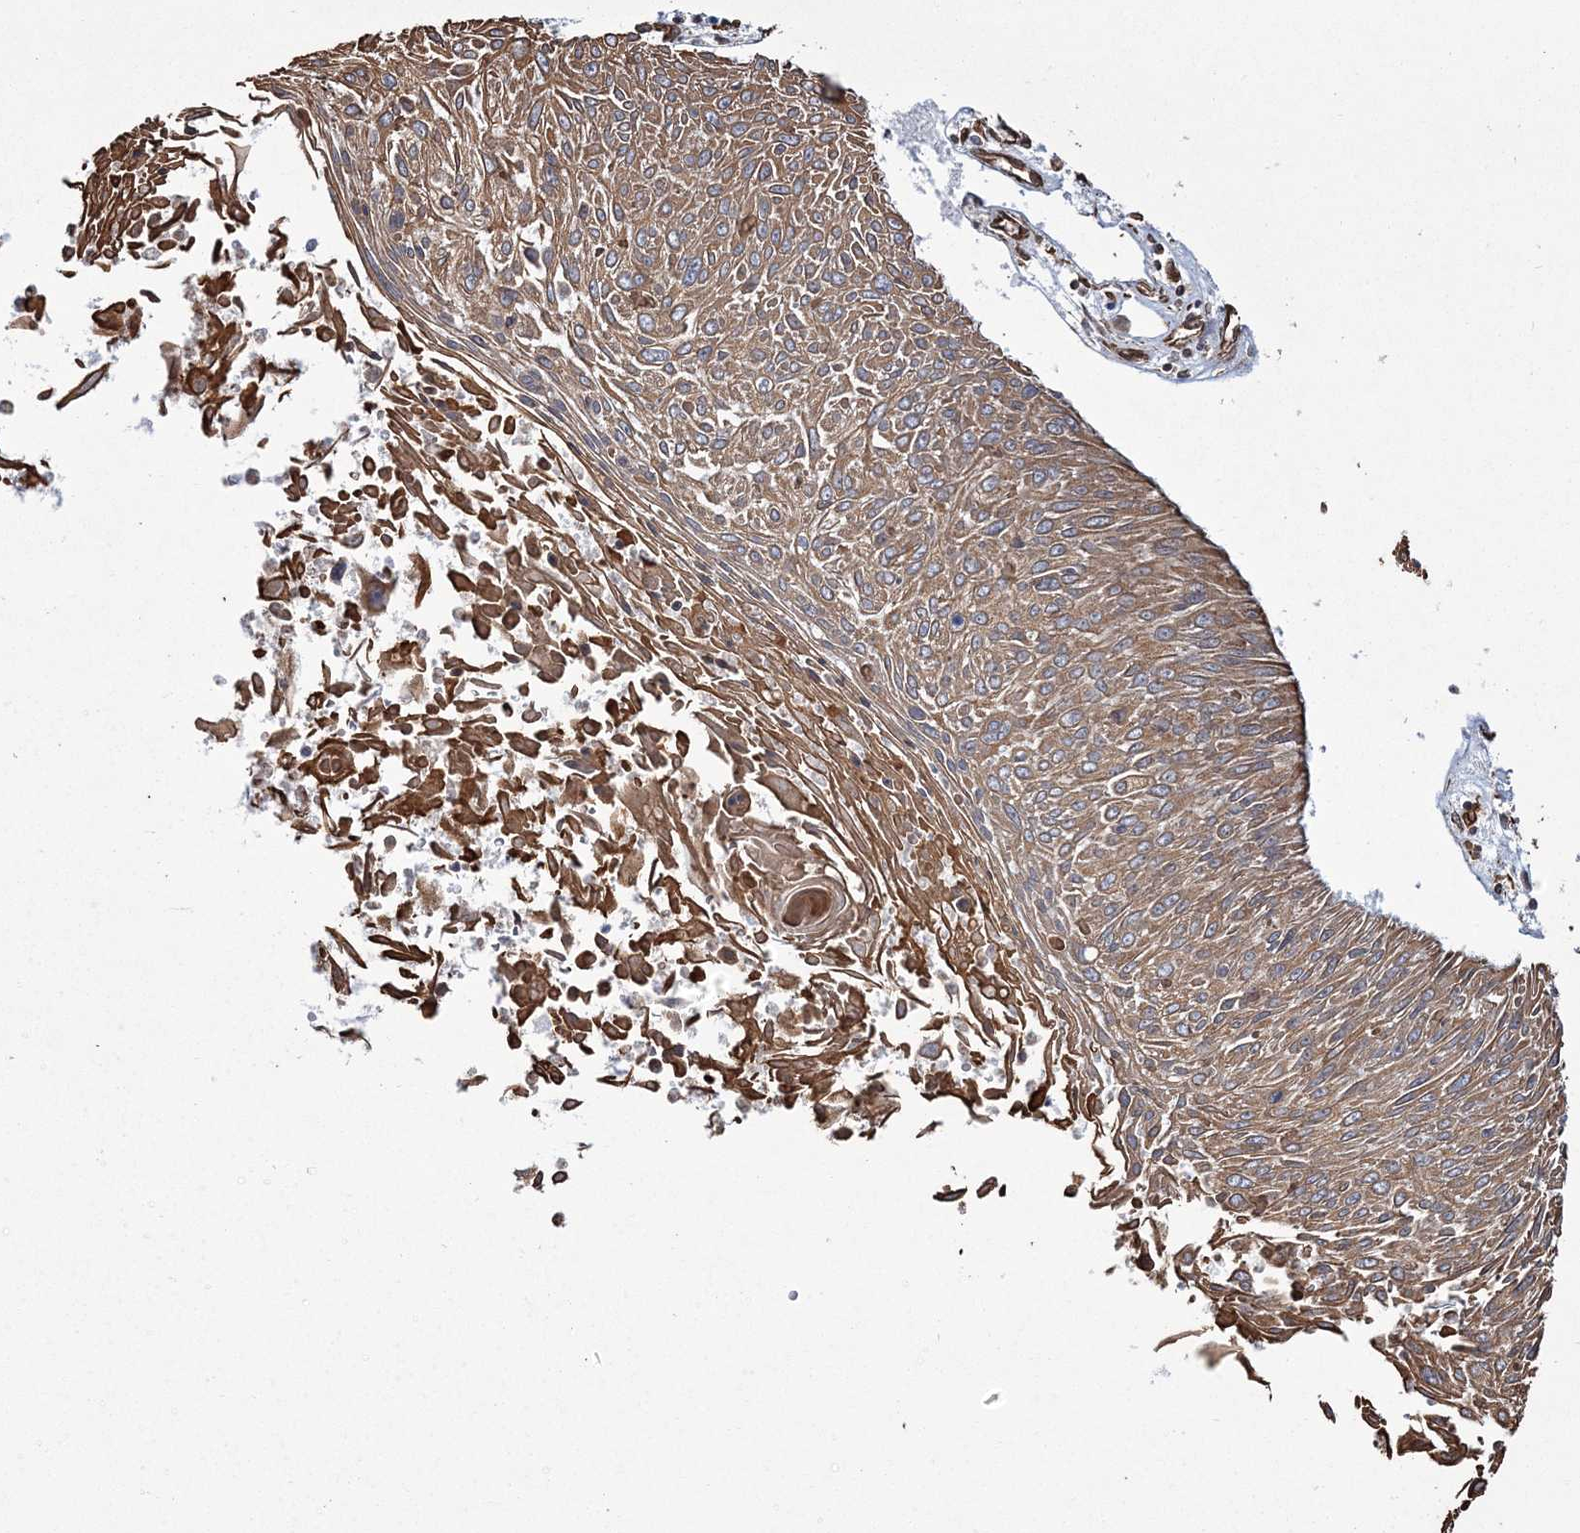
{"staining": {"intensity": "weak", "quantity": ">75%", "location": "cytoplasmic/membranous"}, "tissue": "cervical cancer", "cell_type": "Tumor cells", "image_type": "cancer", "snomed": [{"axis": "morphology", "description": "Squamous cell carcinoma, NOS"}, {"axis": "topography", "description": "Cervix"}], "caption": "High-power microscopy captured an immunohistochemistry (IHC) histopathology image of cervical cancer (squamous cell carcinoma), revealing weak cytoplasmic/membranous staining in approximately >75% of tumor cells.", "gene": "ATP11B", "patient": {"sex": "female", "age": 51}}